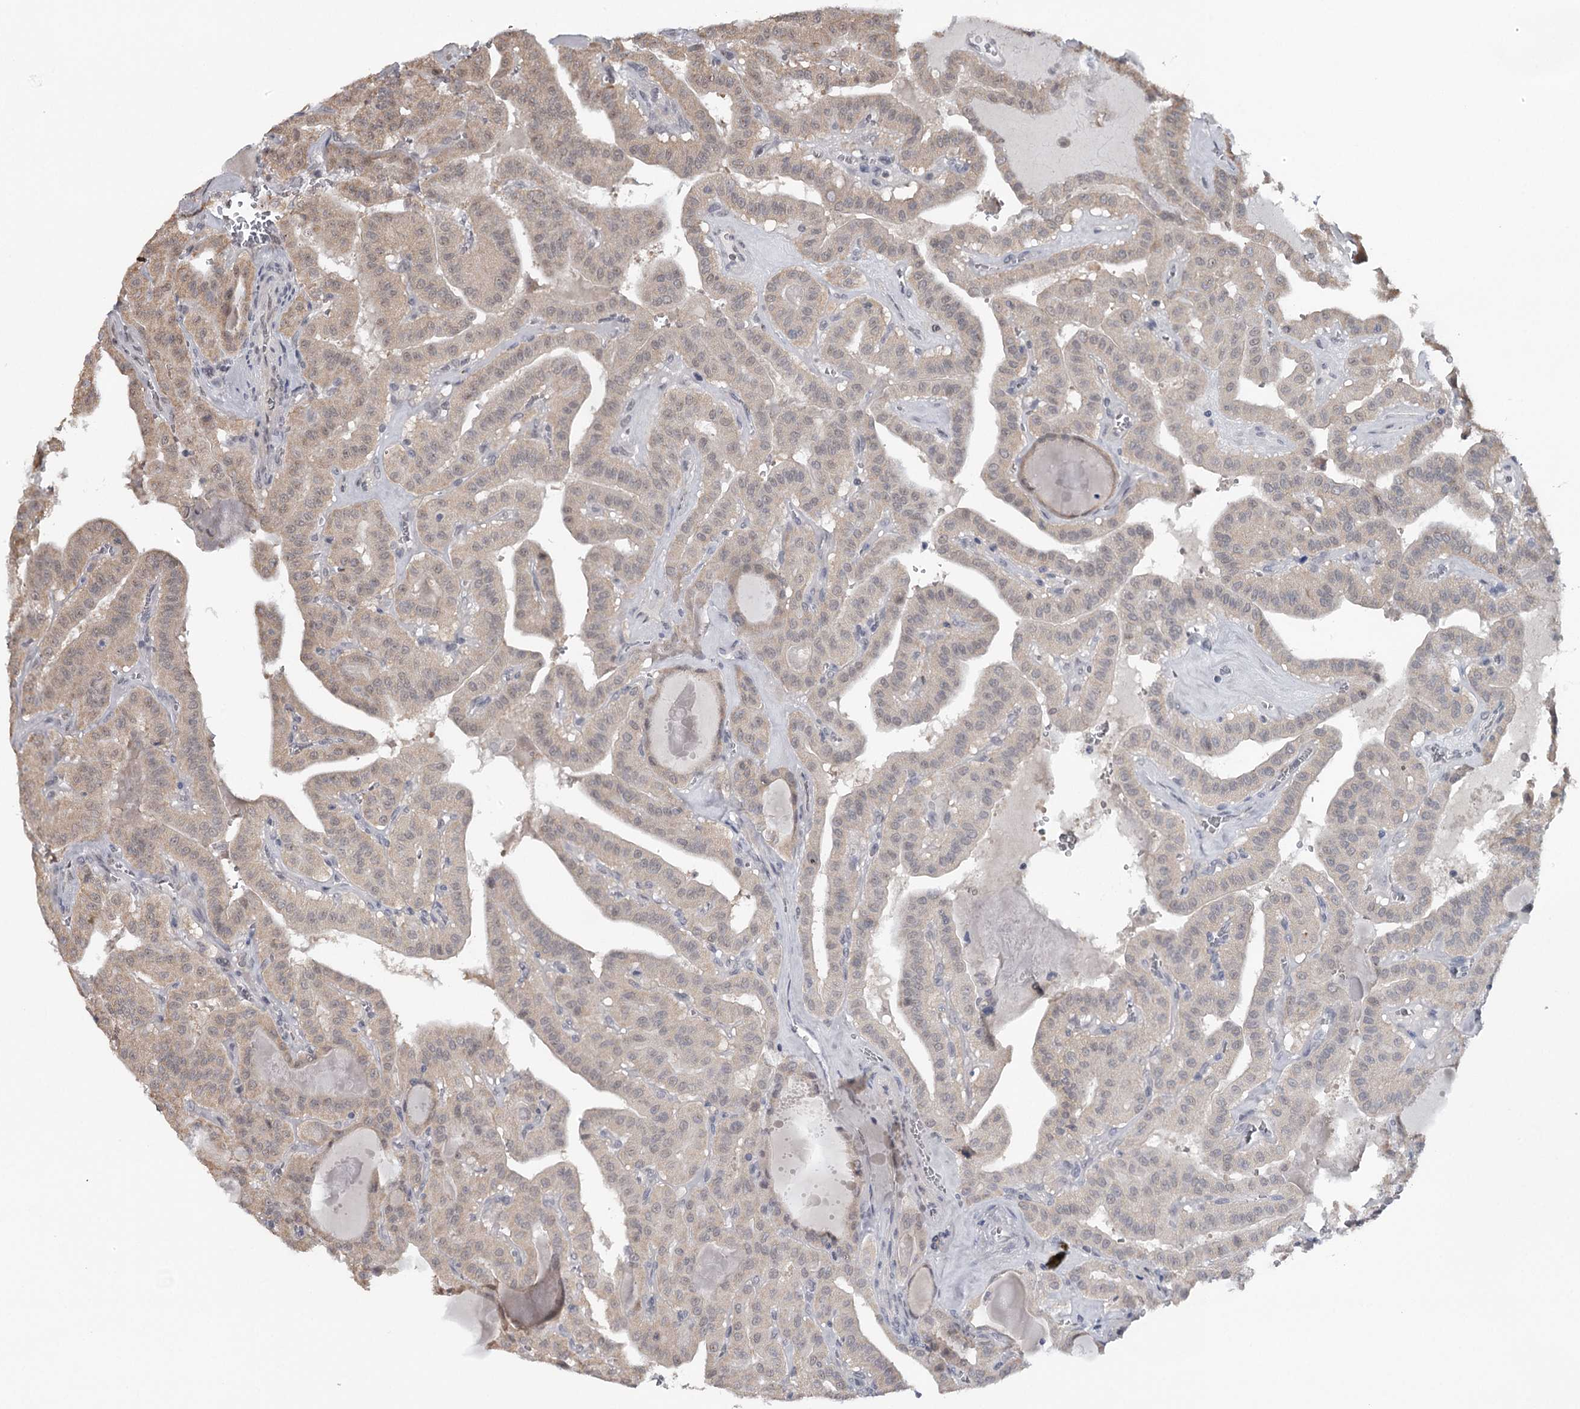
{"staining": {"intensity": "weak", "quantity": ">75%", "location": "cytoplasmic/membranous,nuclear"}, "tissue": "thyroid cancer", "cell_type": "Tumor cells", "image_type": "cancer", "snomed": [{"axis": "morphology", "description": "Papillary adenocarcinoma, NOS"}, {"axis": "topography", "description": "Thyroid gland"}], "caption": "There is low levels of weak cytoplasmic/membranous and nuclear positivity in tumor cells of thyroid cancer, as demonstrated by immunohistochemical staining (brown color).", "gene": "GTSF1", "patient": {"sex": "male", "age": 52}}